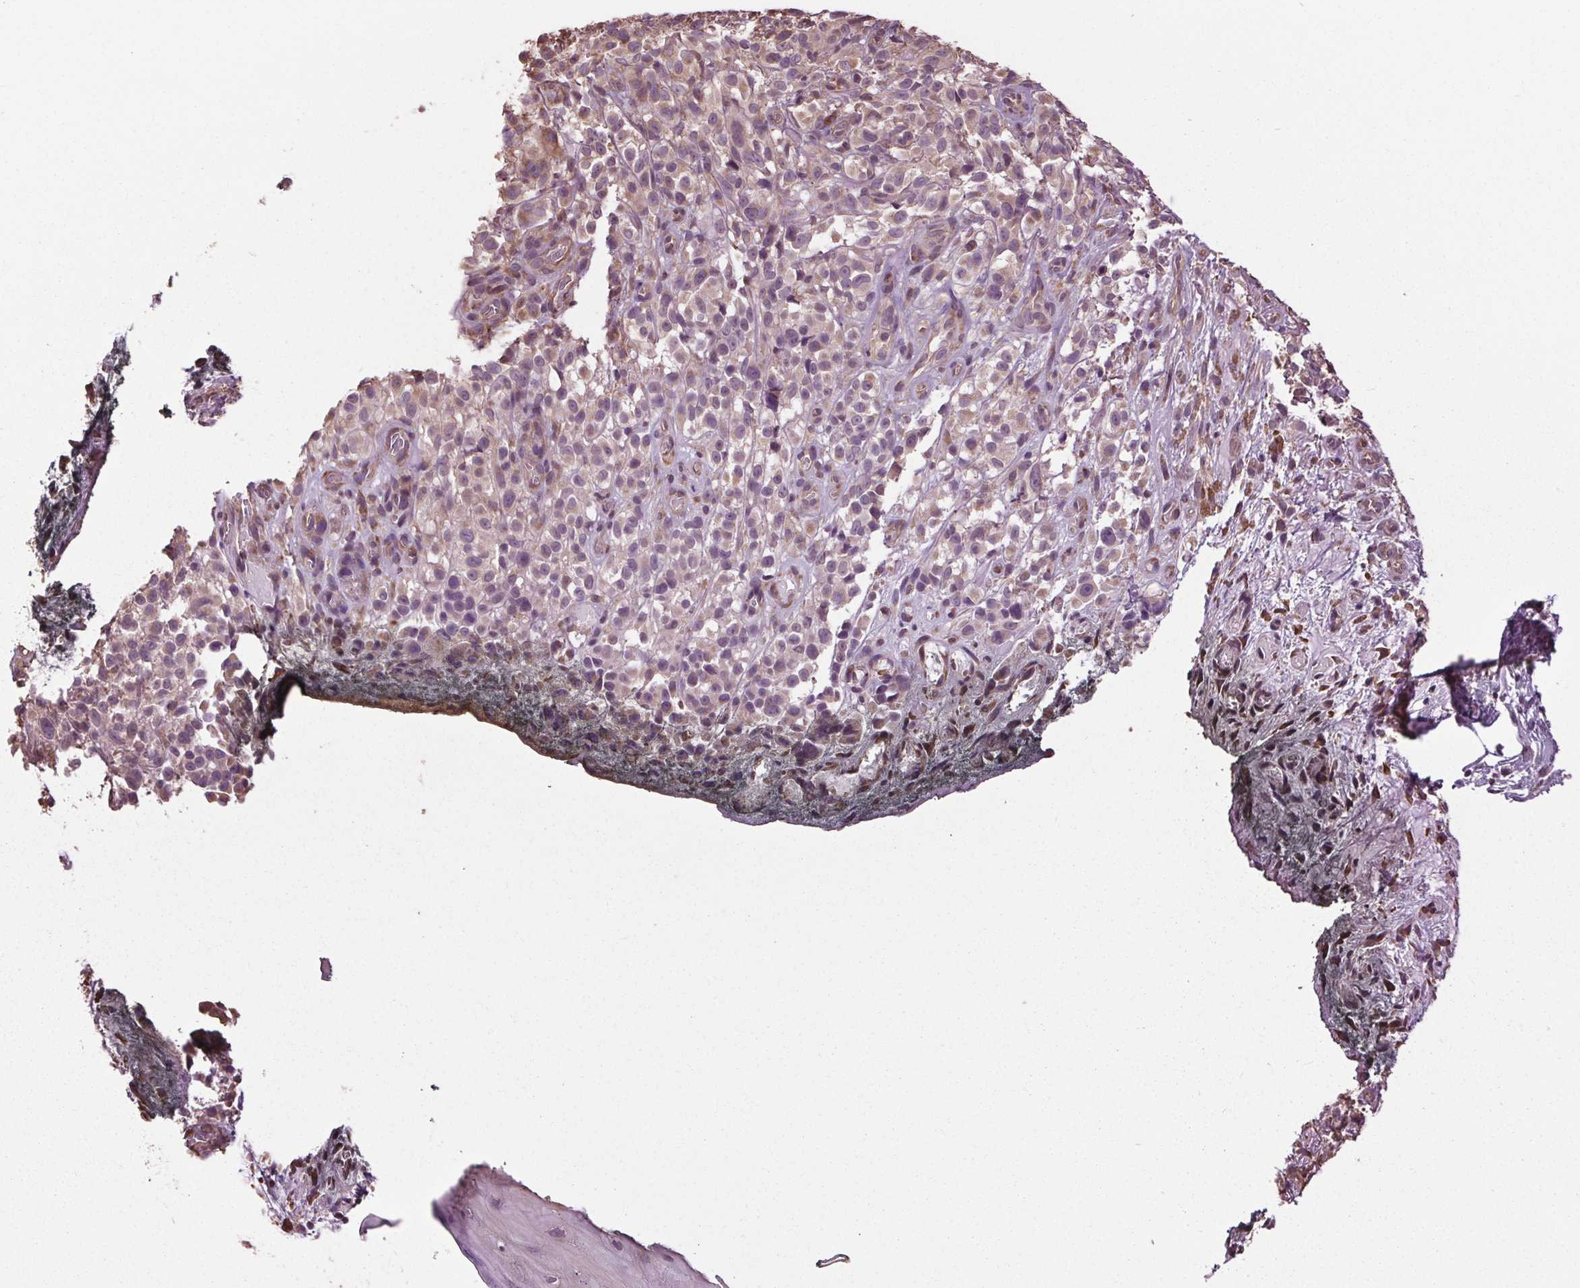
{"staining": {"intensity": "weak", "quantity": "<25%", "location": "cytoplasmic/membranous"}, "tissue": "melanoma", "cell_type": "Tumor cells", "image_type": "cancer", "snomed": [{"axis": "morphology", "description": "Malignant melanoma, NOS"}, {"axis": "topography", "description": "Skin"}], "caption": "Immunohistochemistry (IHC) of human malignant melanoma demonstrates no staining in tumor cells.", "gene": "RNPEP", "patient": {"sex": "female", "age": 85}}